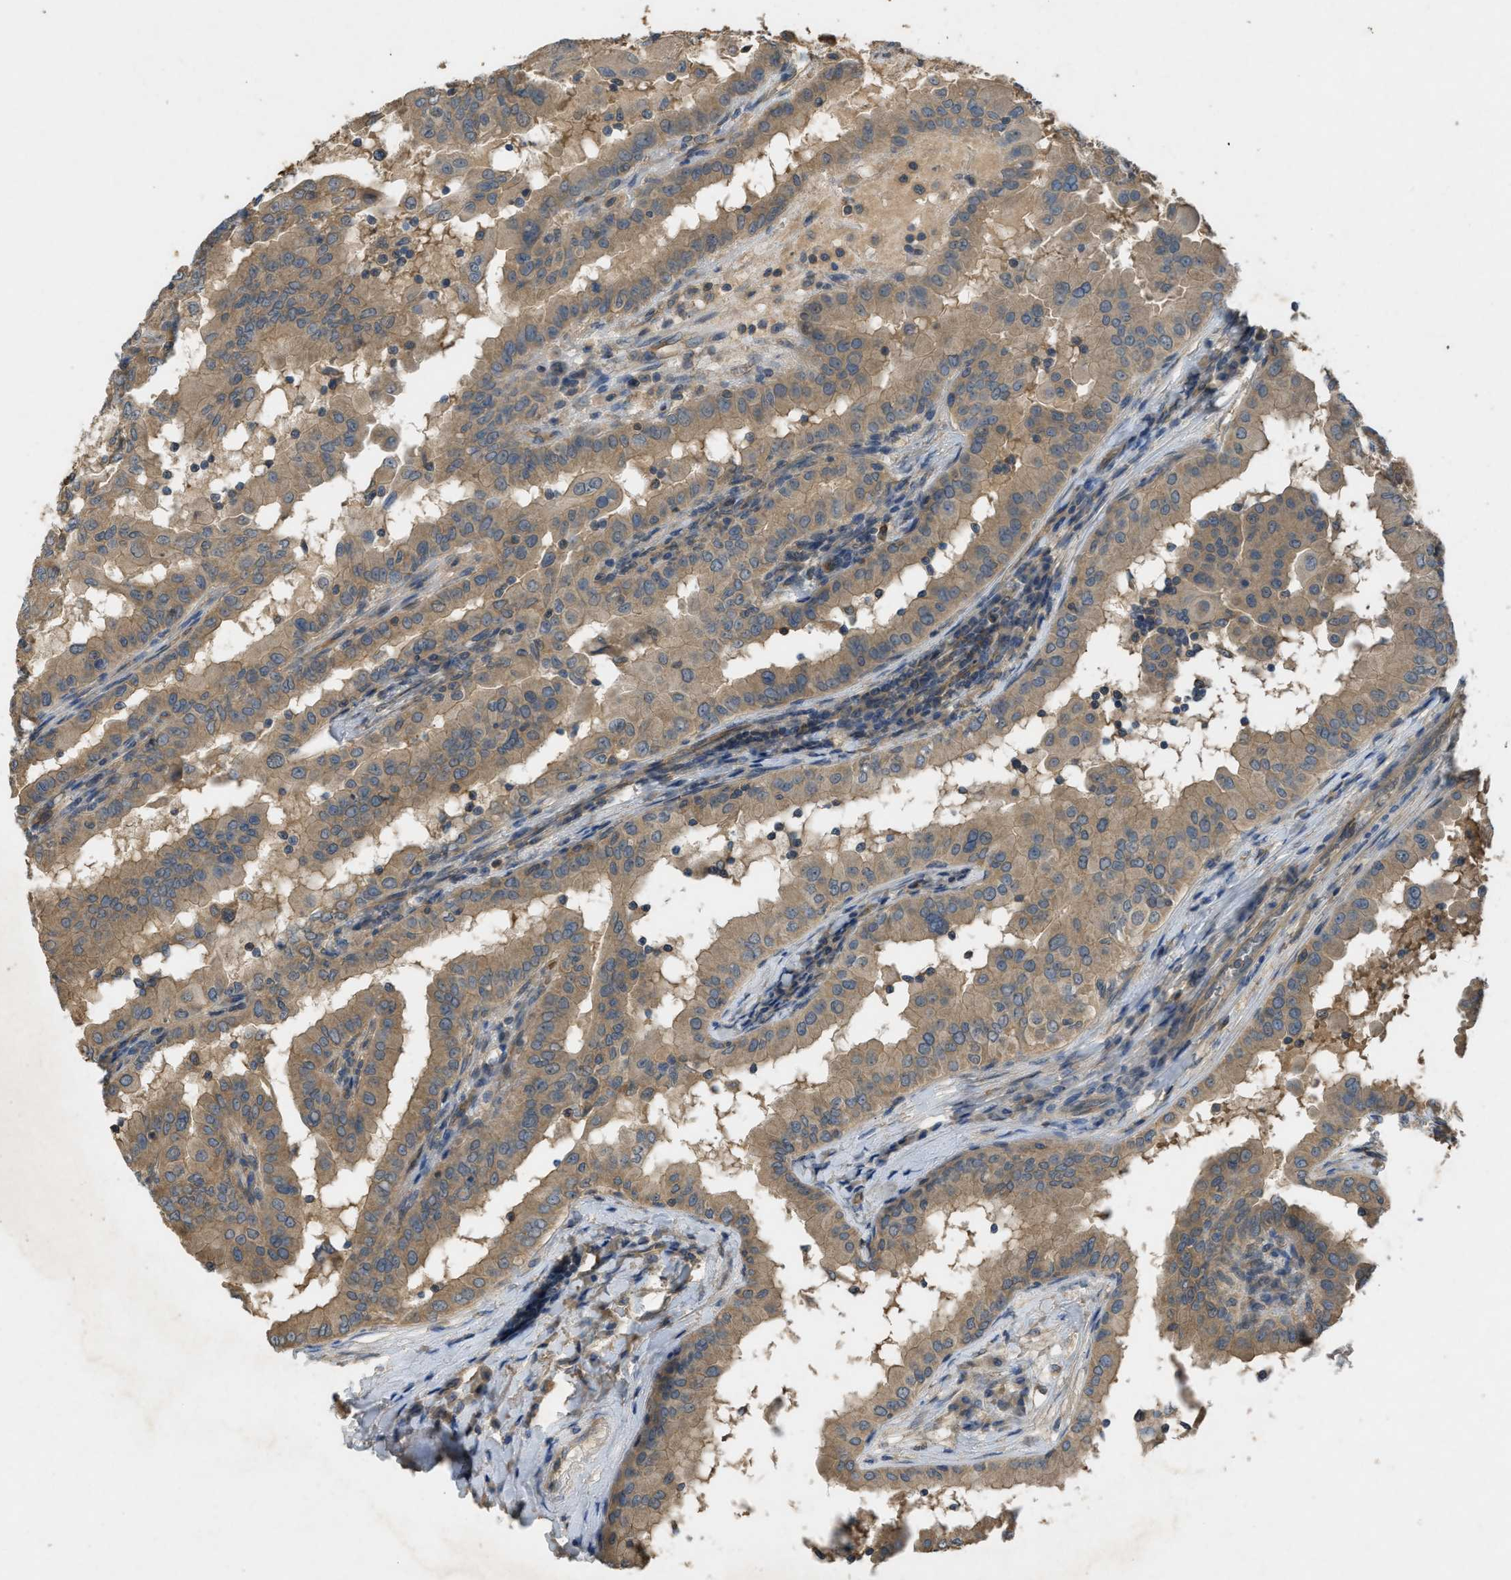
{"staining": {"intensity": "moderate", "quantity": ">75%", "location": "cytoplasmic/membranous"}, "tissue": "thyroid cancer", "cell_type": "Tumor cells", "image_type": "cancer", "snomed": [{"axis": "morphology", "description": "Papillary adenocarcinoma, NOS"}, {"axis": "topography", "description": "Thyroid gland"}], "caption": "Immunohistochemistry (IHC) (DAB) staining of thyroid cancer (papillary adenocarcinoma) exhibits moderate cytoplasmic/membranous protein staining in approximately >75% of tumor cells.", "gene": "PPP3CA", "patient": {"sex": "male", "age": 33}}